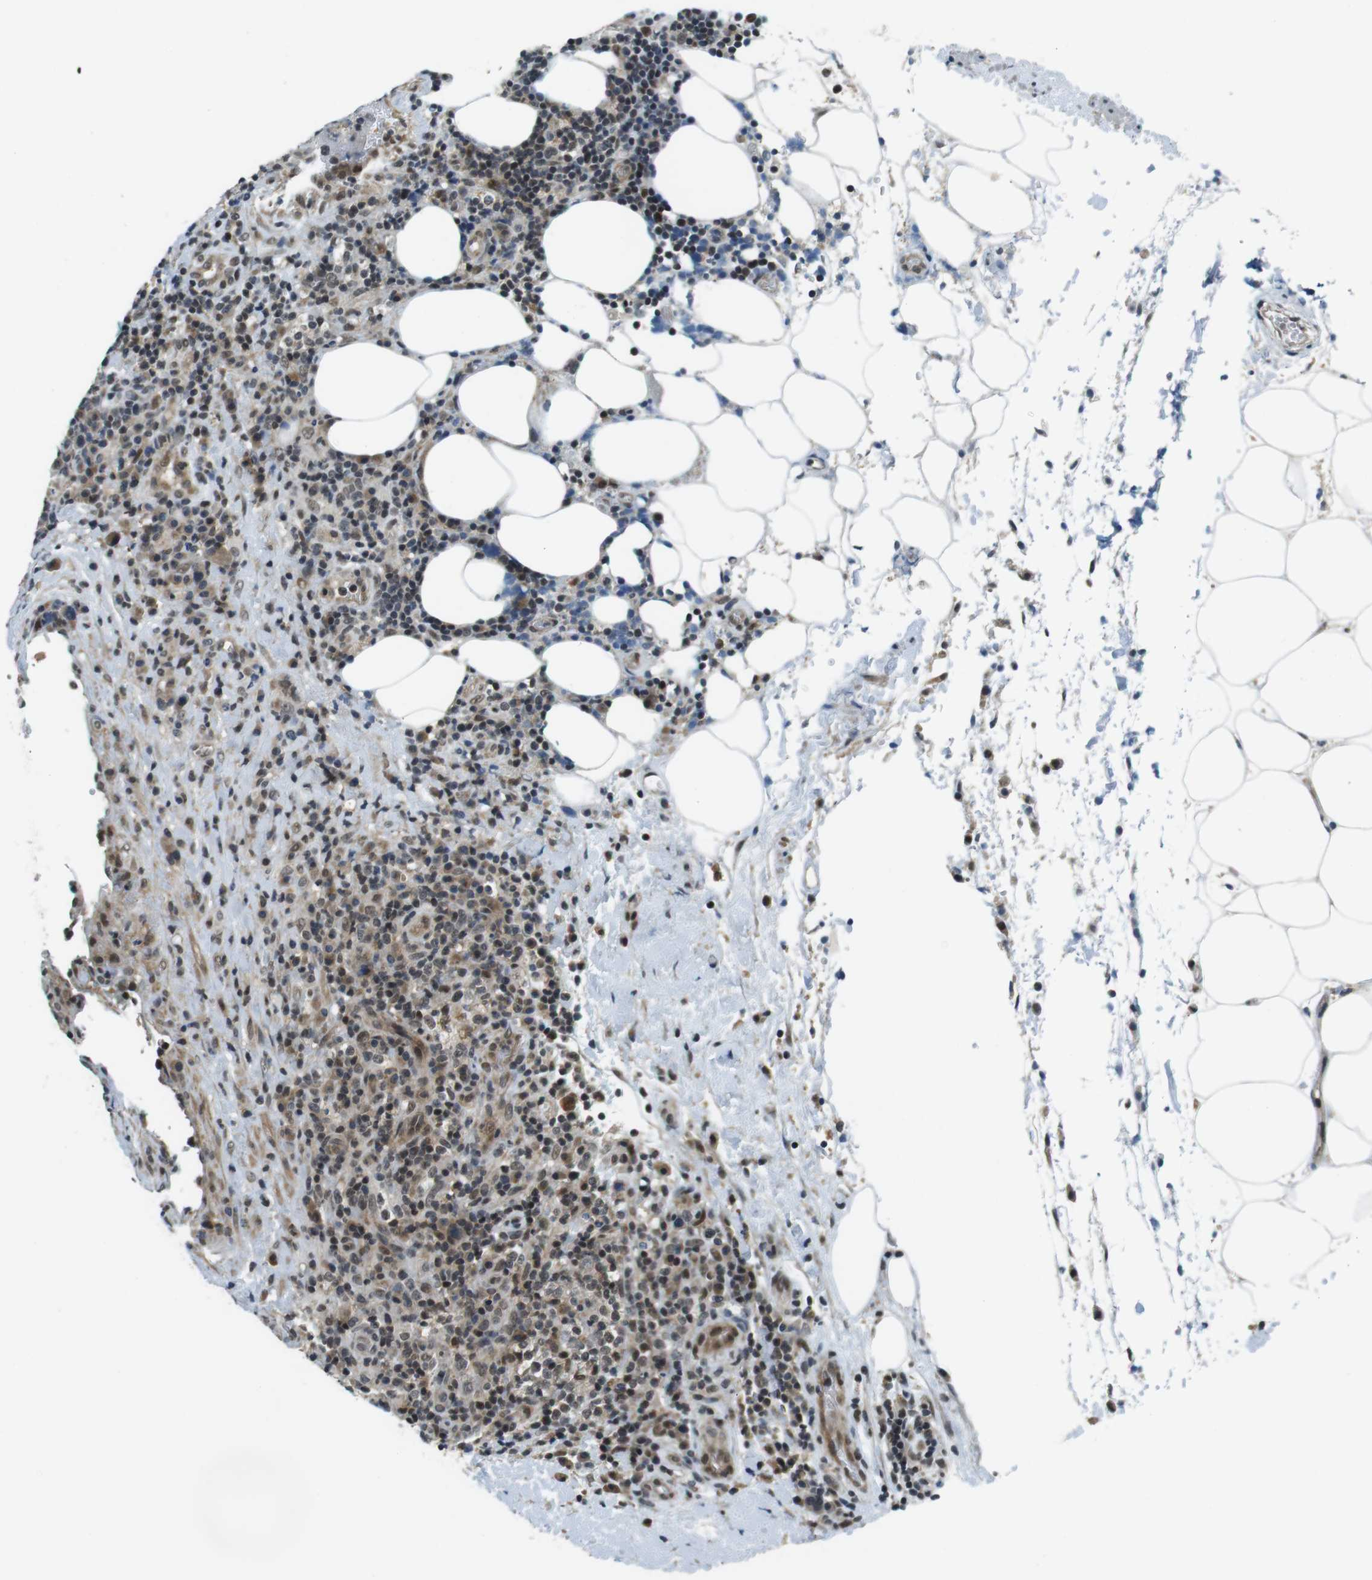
{"staining": {"intensity": "moderate", "quantity": ">75%", "location": "cytoplasmic/membranous,nuclear"}, "tissue": "lymphoma", "cell_type": "Tumor cells", "image_type": "cancer", "snomed": [{"axis": "morphology", "description": "Malignant lymphoma, non-Hodgkin's type, High grade"}, {"axis": "topography", "description": "Lymph node"}], "caption": "An image of malignant lymphoma, non-Hodgkin's type (high-grade) stained for a protein reveals moderate cytoplasmic/membranous and nuclear brown staining in tumor cells.", "gene": "BRD4", "patient": {"sex": "female", "age": 76}}